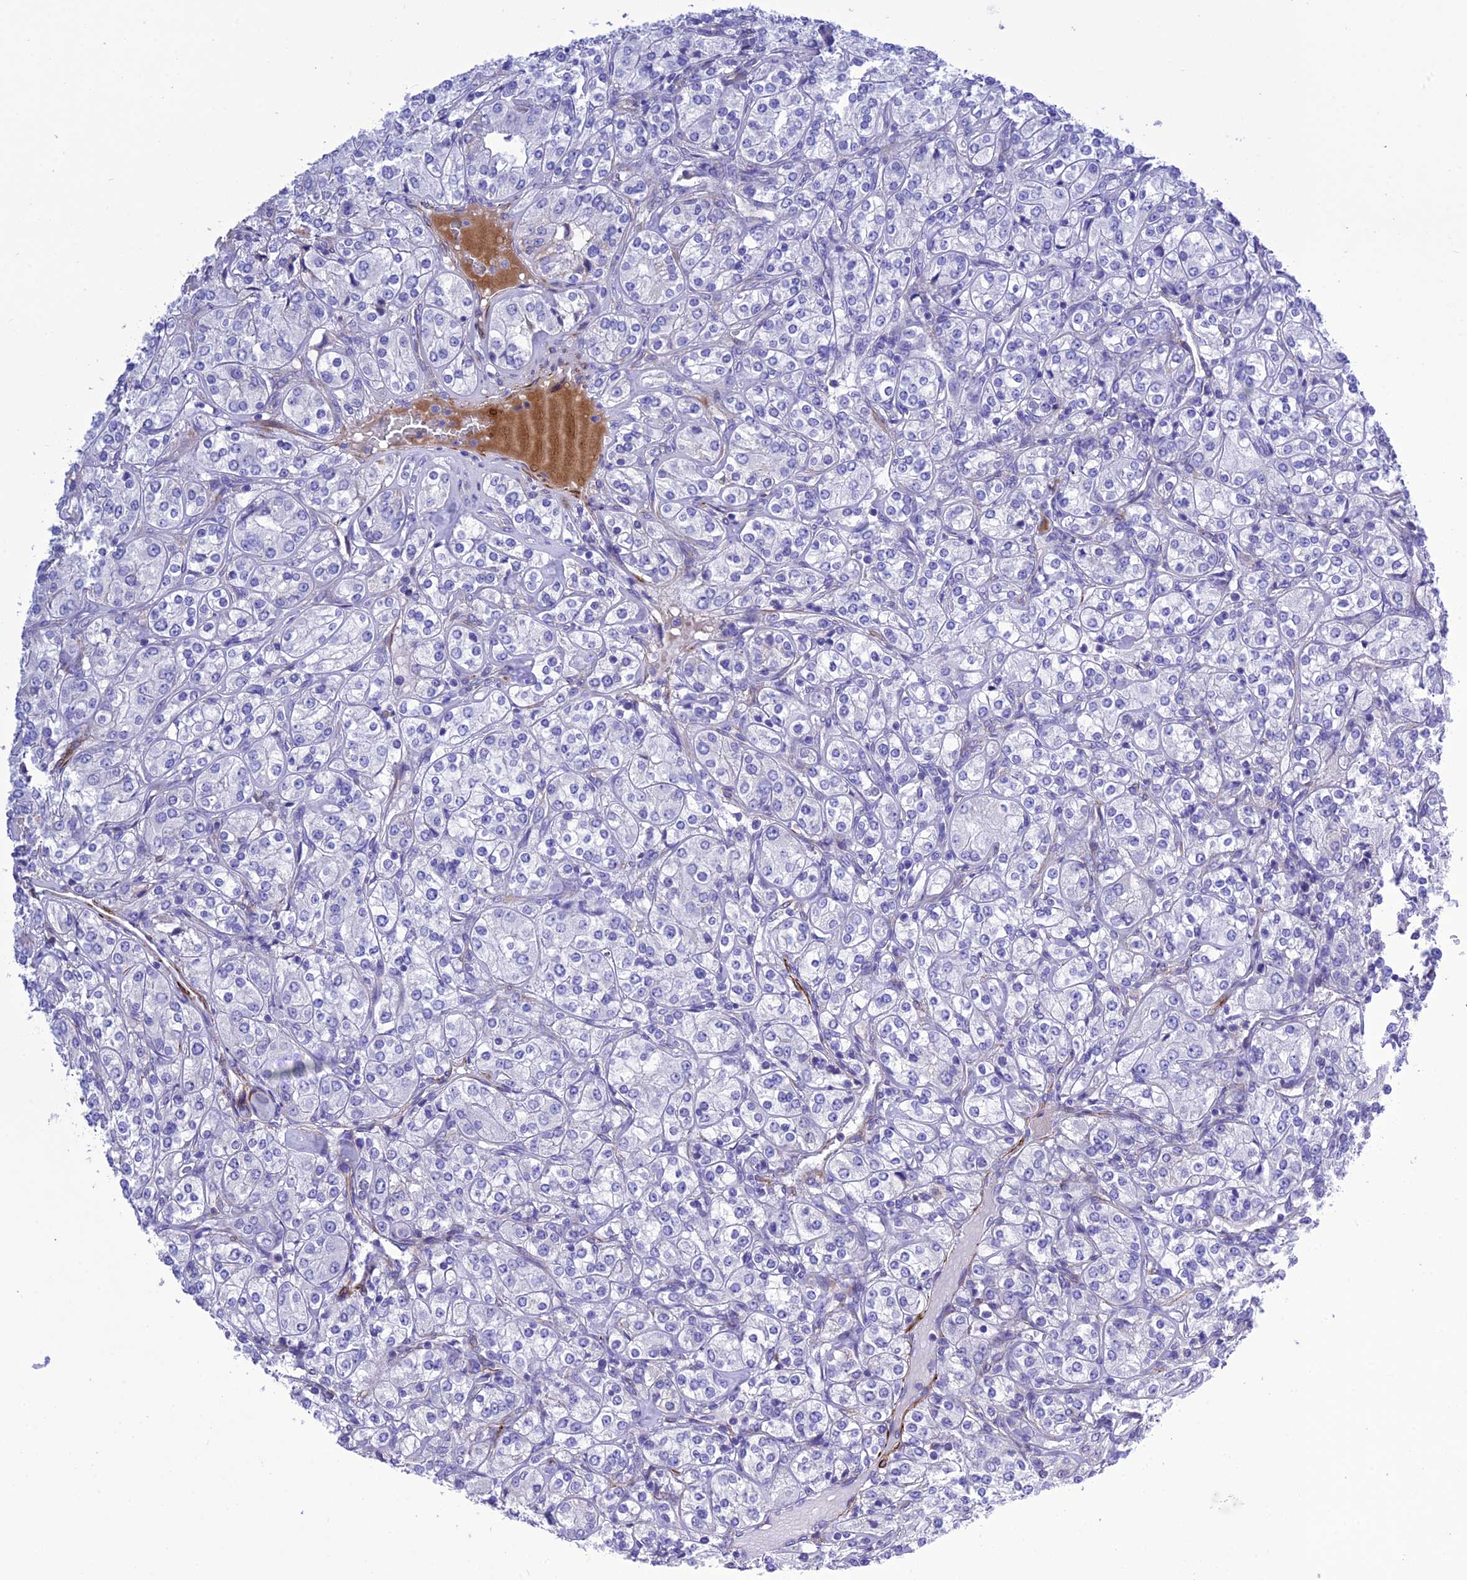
{"staining": {"intensity": "negative", "quantity": "none", "location": "none"}, "tissue": "renal cancer", "cell_type": "Tumor cells", "image_type": "cancer", "snomed": [{"axis": "morphology", "description": "Adenocarcinoma, NOS"}, {"axis": "topography", "description": "Kidney"}], "caption": "Human renal cancer stained for a protein using IHC demonstrates no expression in tumor cells.", "gene": "FRA10AC1", "patient": {"sex": "male", "age": 77}}